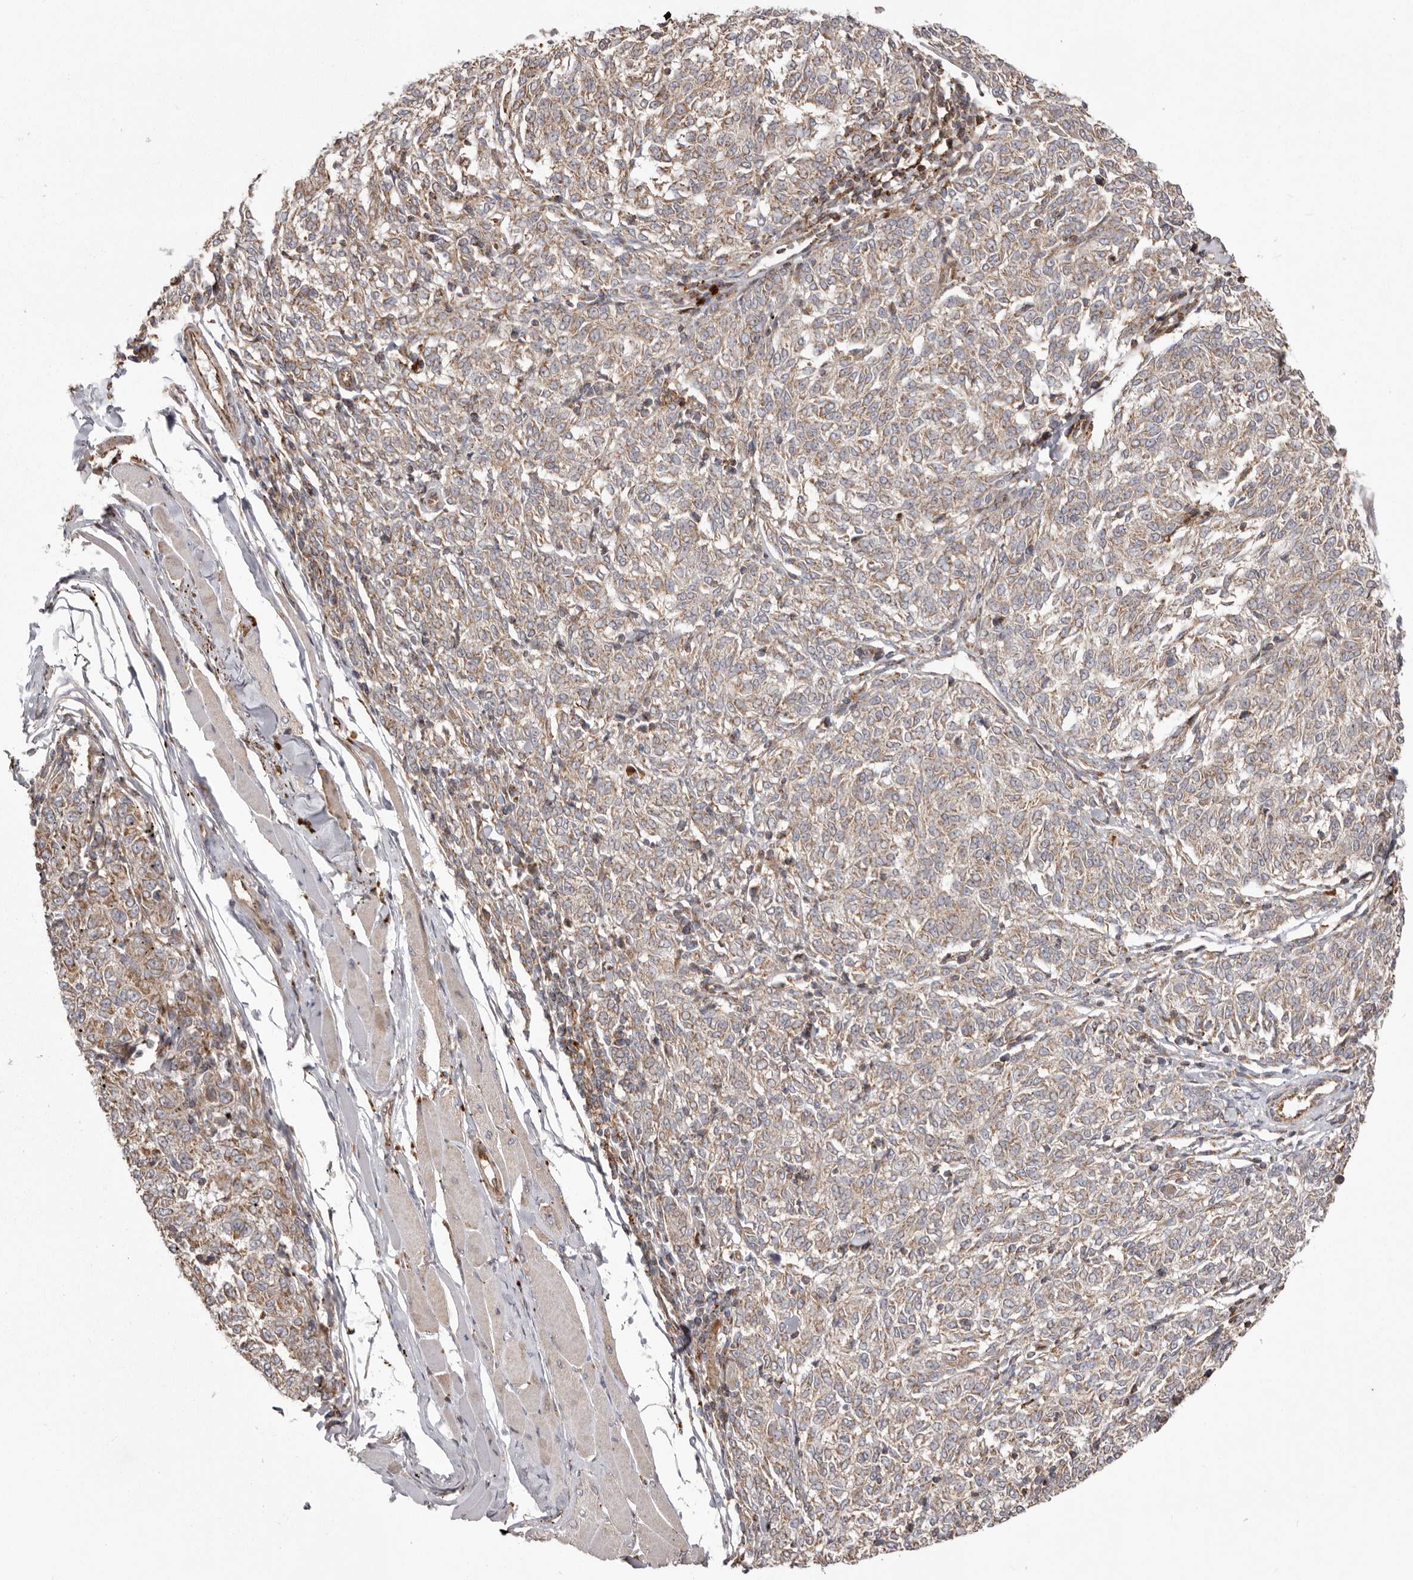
{"staining": {"intensity": "weak", "quantity": ">75%", "location": "cytoplasmic/membranous"}, "tissue": "melanoma", "cell_type": "Tumor cells", "image_type": "cancer", "snomed": [{"axis": "morphology", "description": "Malignant melanoma, NOS"}, {"axis": "topography", "description": "Skin"}], "caption": "Immunohistochemistry (IHC) (DAB (3,3'-diaminobenzidine)) staining of malignant melanoma reveals weak cytoplasmic/membranous protein expression in about >75% of tumor cells.", "gene": "NUP43", "patient": {"sex": "female", "age": 72}}